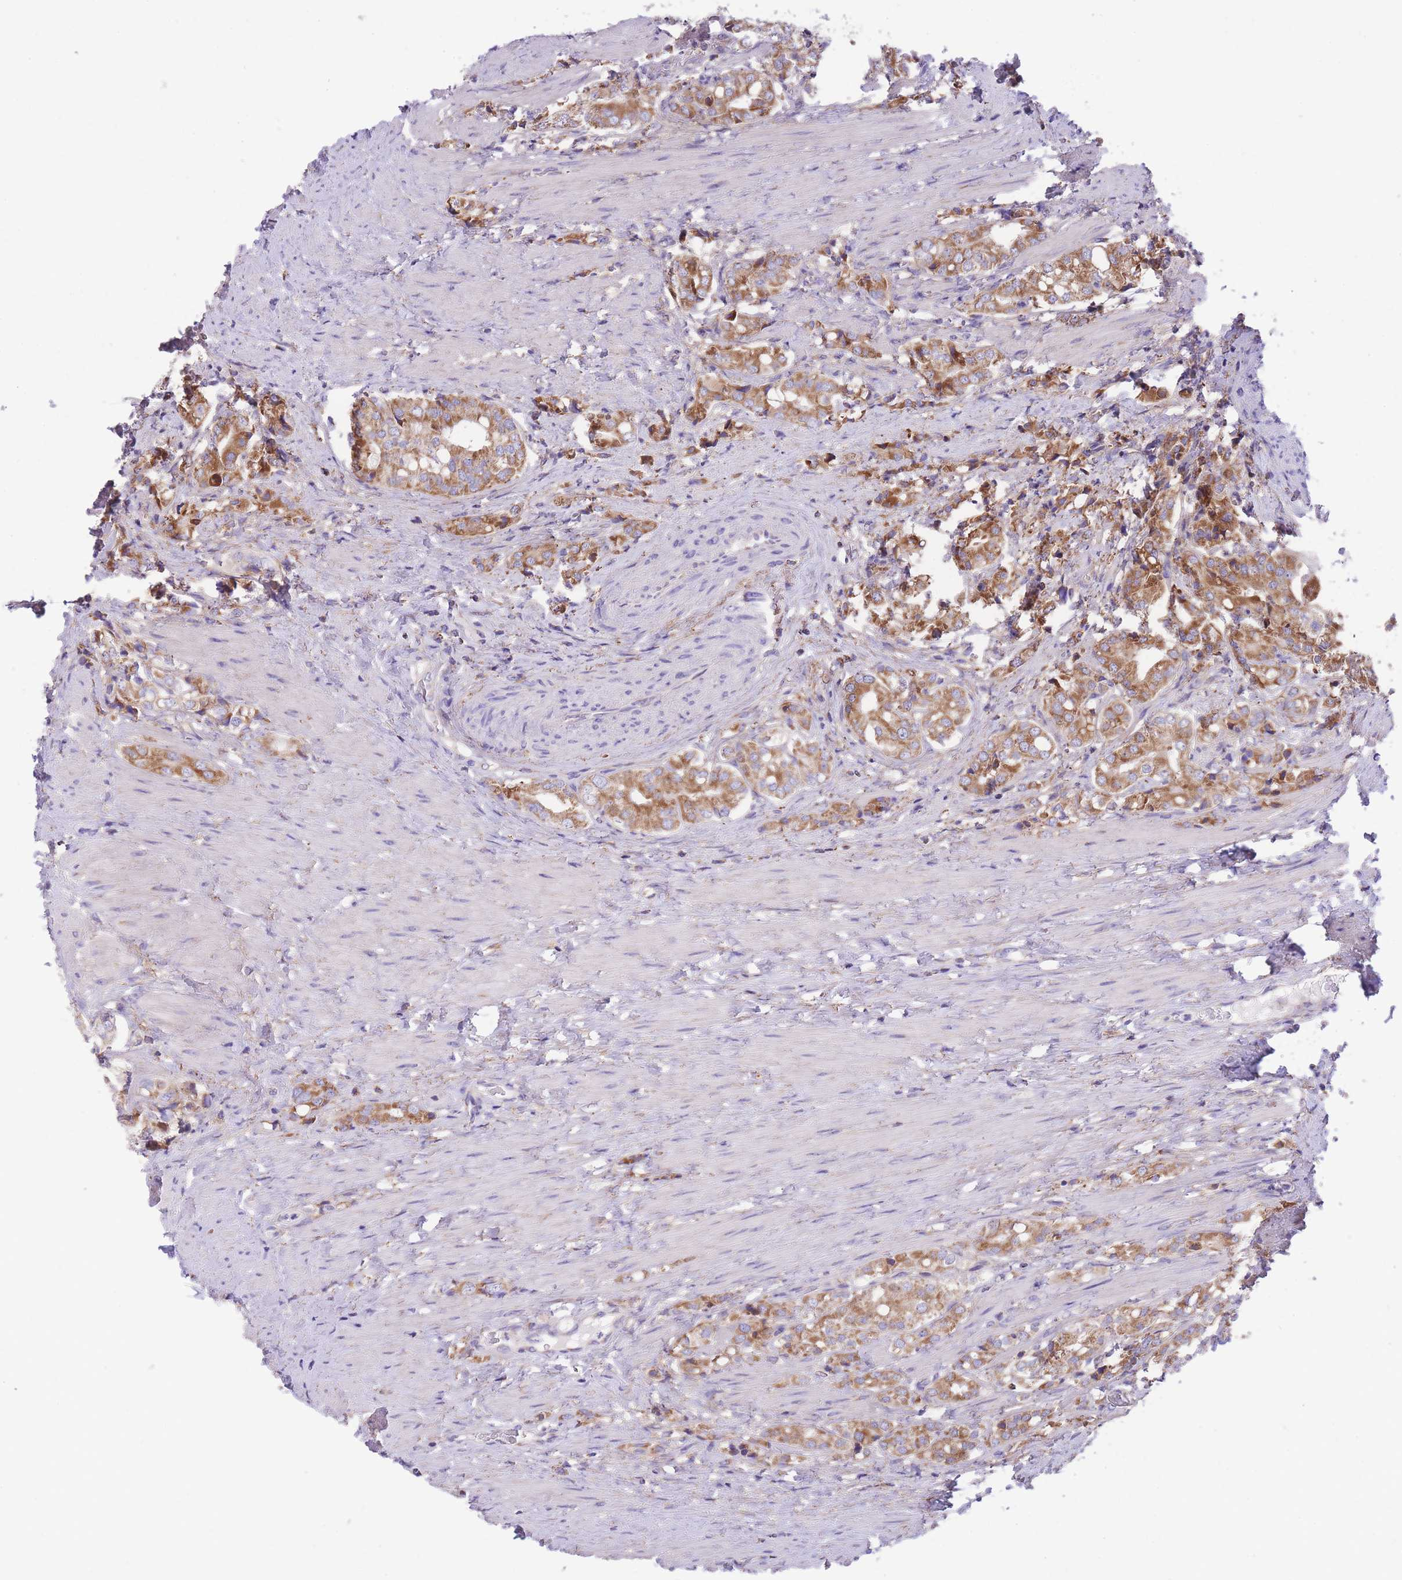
{"staining": {"intensity": "moderate", "quantity": ">75%", "location": "cytoplasmic/membranous"}, "tissue": "prostate cancer", "cell_type": "Tumor cells", "image_type": "cancer", "snomed": [{"axis": "morphology", "description": "Adenocarcinoma, High grade"}, {"axis": "topography", "description": "Prostate"}], "caption": "The micrograph displays a brown stain indicating the presence of a protein in the cytoplasmic/membranous of tumor cells in adenocarcinoma (high-grade) (prostate).", "gene": "ST3GAL3", "patient": {"sex": "male", "age": 71}}